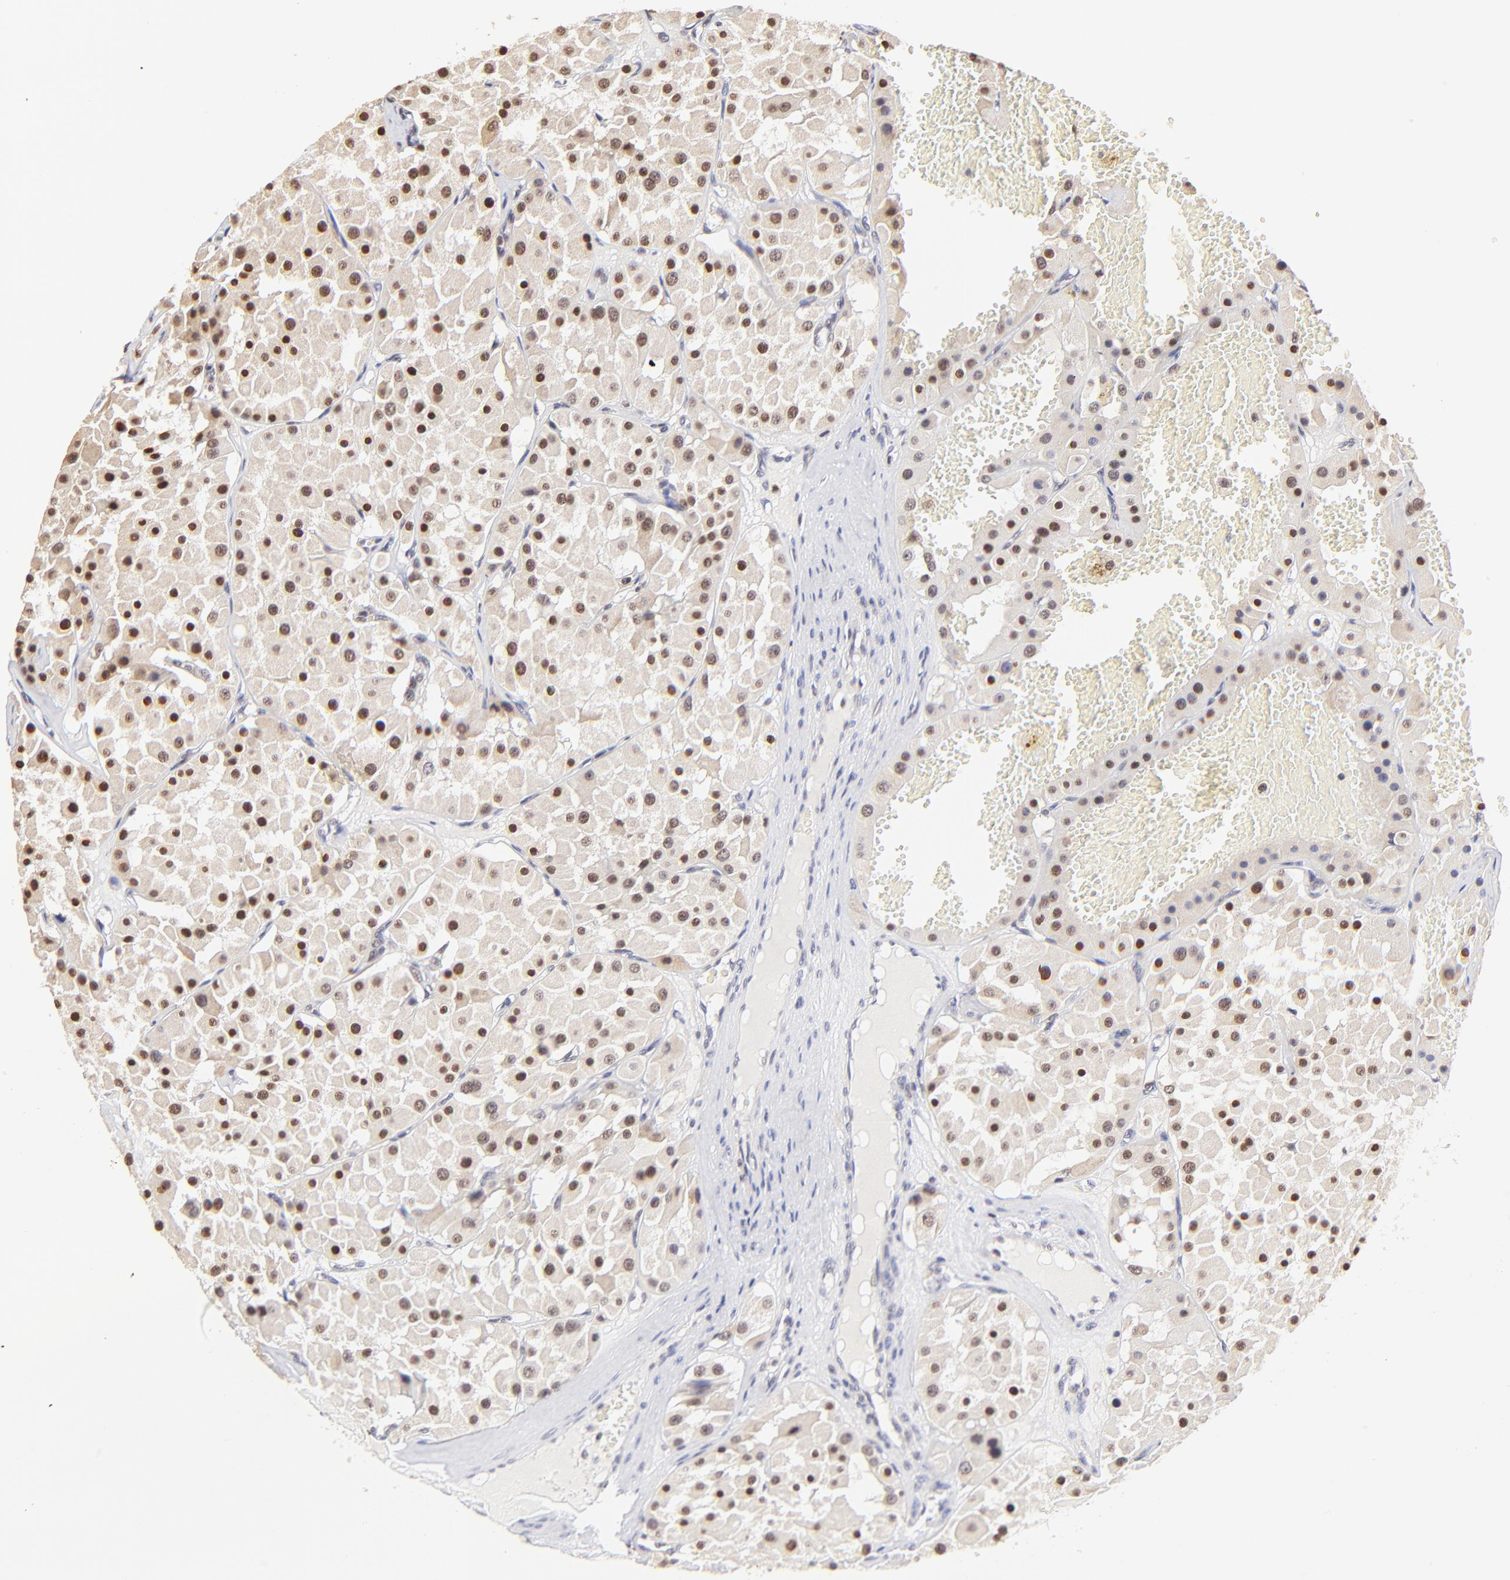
{"staining": {"intensity": "moderate", "quantity": ">75%", "location": "nuclear"}, "tissue": "renal cancer", "cell_type": "Tumor cells", "image_type": "cancer", "snomed": [{"axis": "morphology", "description": "Adenocarcinoma, uncertain malignant potential"}, {"axis": "topography", "description": "Kidney"}], "caption": "This micrograph shows immunohistochemistry (IHC) staining of renal cancer, with medium moderate nuclear expression in about >75% of tumor cells.", "gene": "ZNF670", "patient": {"sex": "male", "age": 63}}